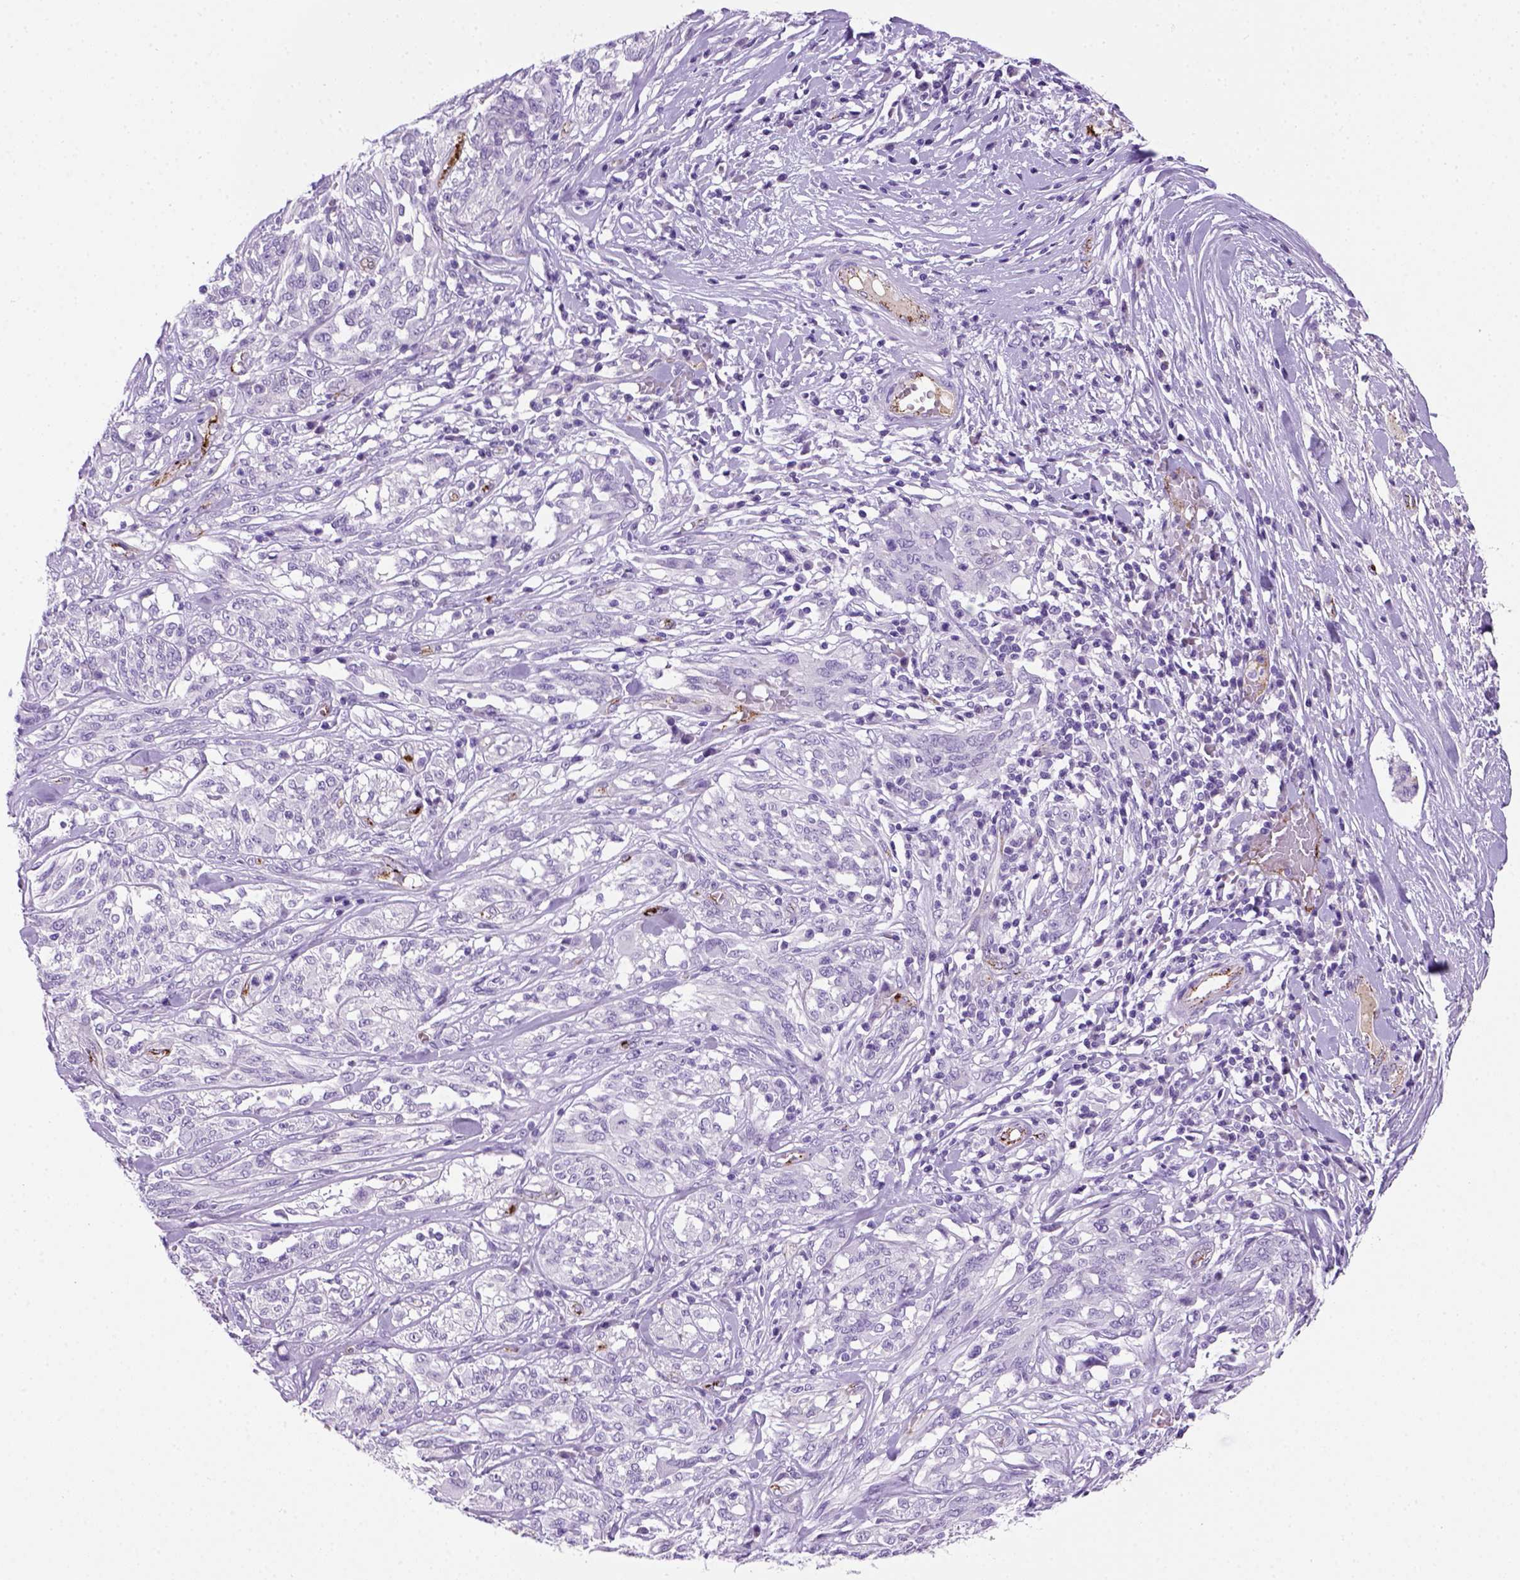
{"staining": {"intensity": "negative", "quantity": "none", "location": "none"}, "tissue": "melanoma", "cell_type": "Tumor cells", "image_type": "cancer", "snomed": [{"axis": "morphology", "description": "Malignant melanoma, NOS"}, {"axis": "topography", "description": "Skin"}], "caption": "An image of human melanoma is negative for staining in tumor cells. The staining is performed using DAB (3,3'-diaminobenzidine) brown chromogen with nuclei counter-stained in using hematoxylin.", "gene": "VWF", "patient": {"sex": "female", "age": 91}}